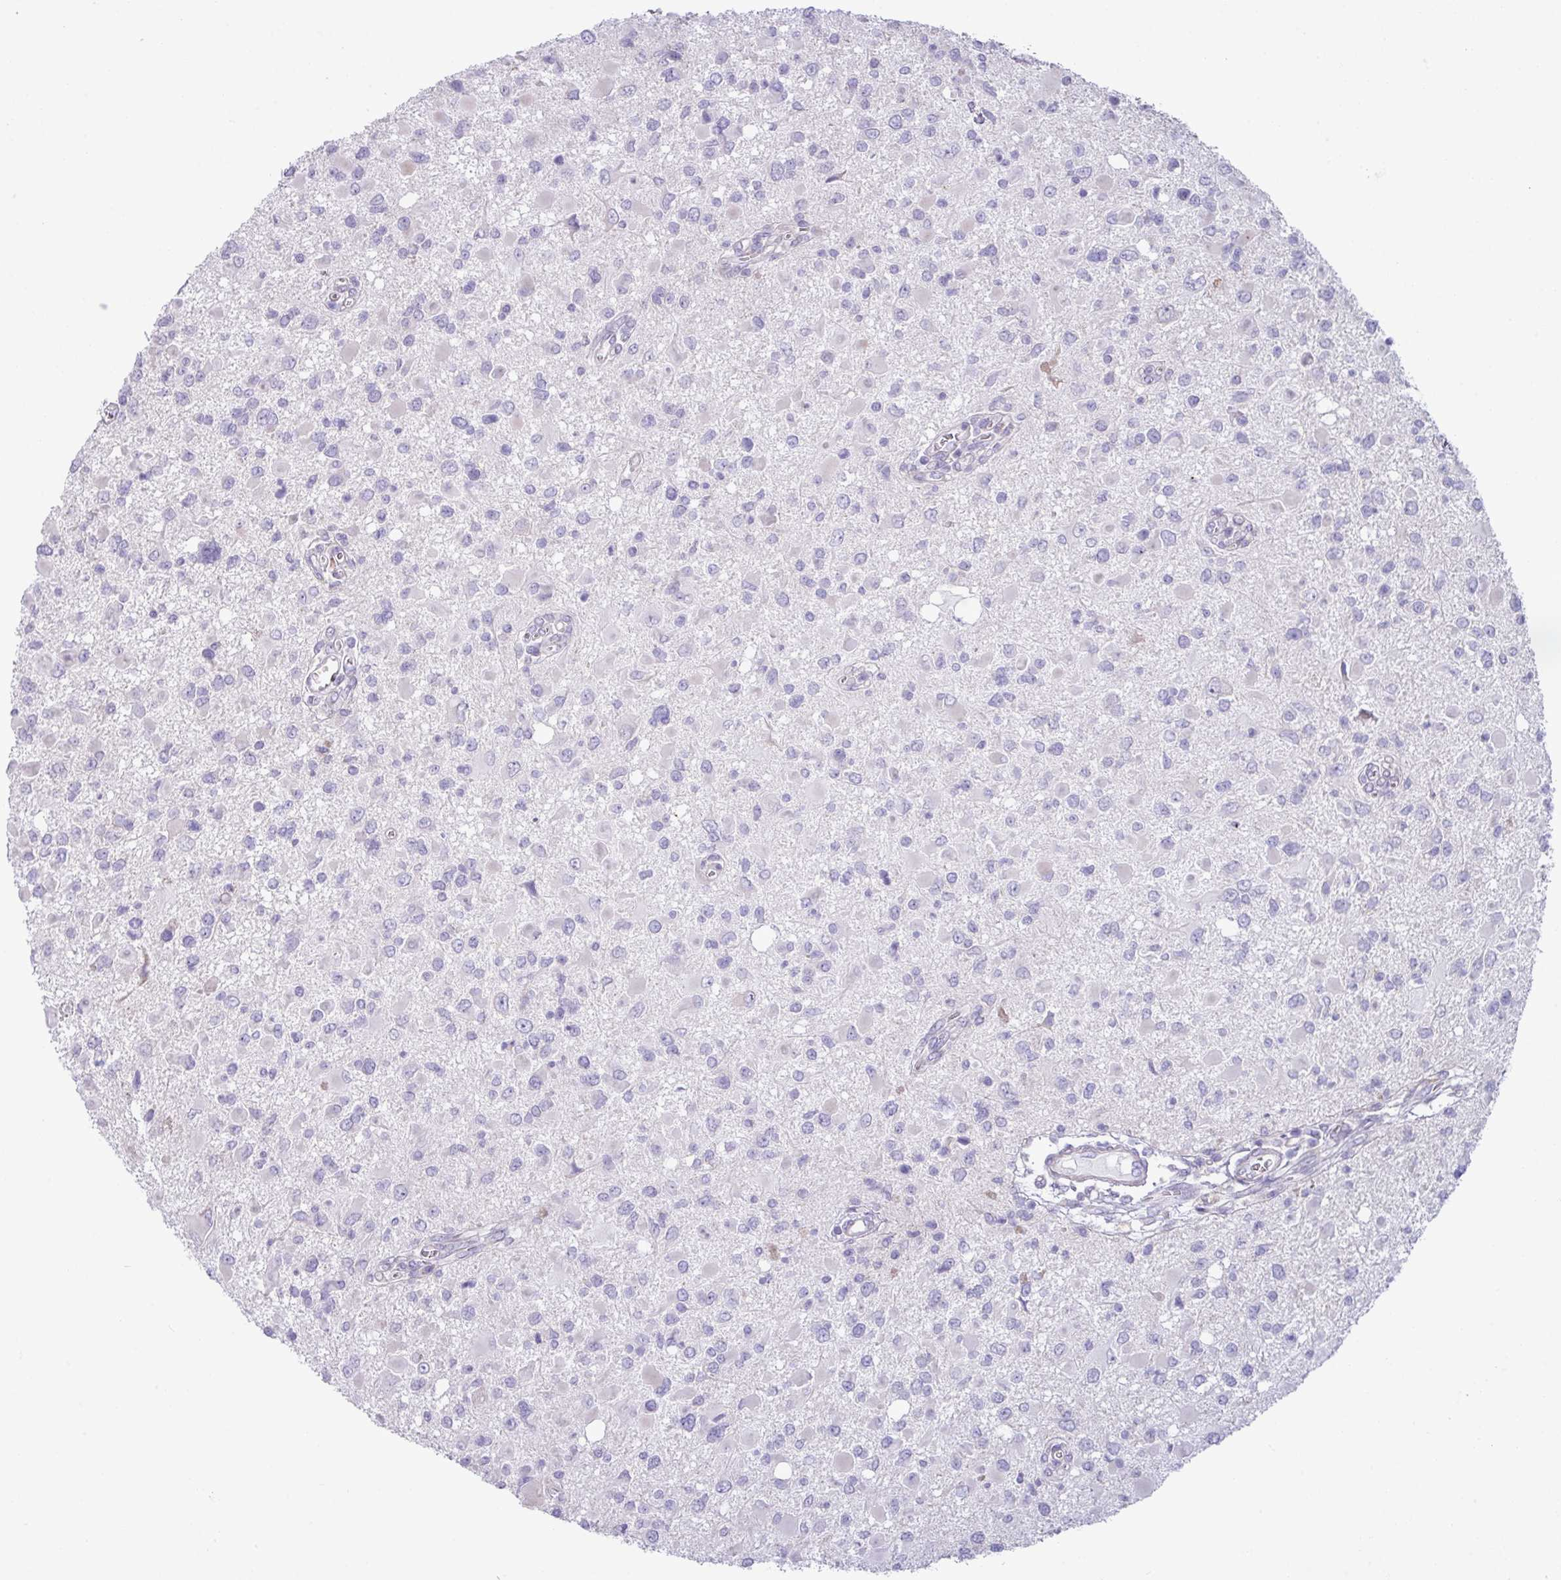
{"staining": {"intensity": "negative", "quantity": "none", "location": "none"}, "tissue": "glioma", "cell_type": "Tumor cells", "image_type": "cancer", "snomed": [{"axis": "morphology", "description": "Glioma, malignant, High grade"}, {"axis": "topography", "description": "Brain"}], "caption": "High power microscopy image of an immunohistochemistry histopathology image of malignant glioma (high-grade), revealing no significant staining in tumor cells.", "gene": "IRGC", "patient": {"sex": "male", "age": 53}}